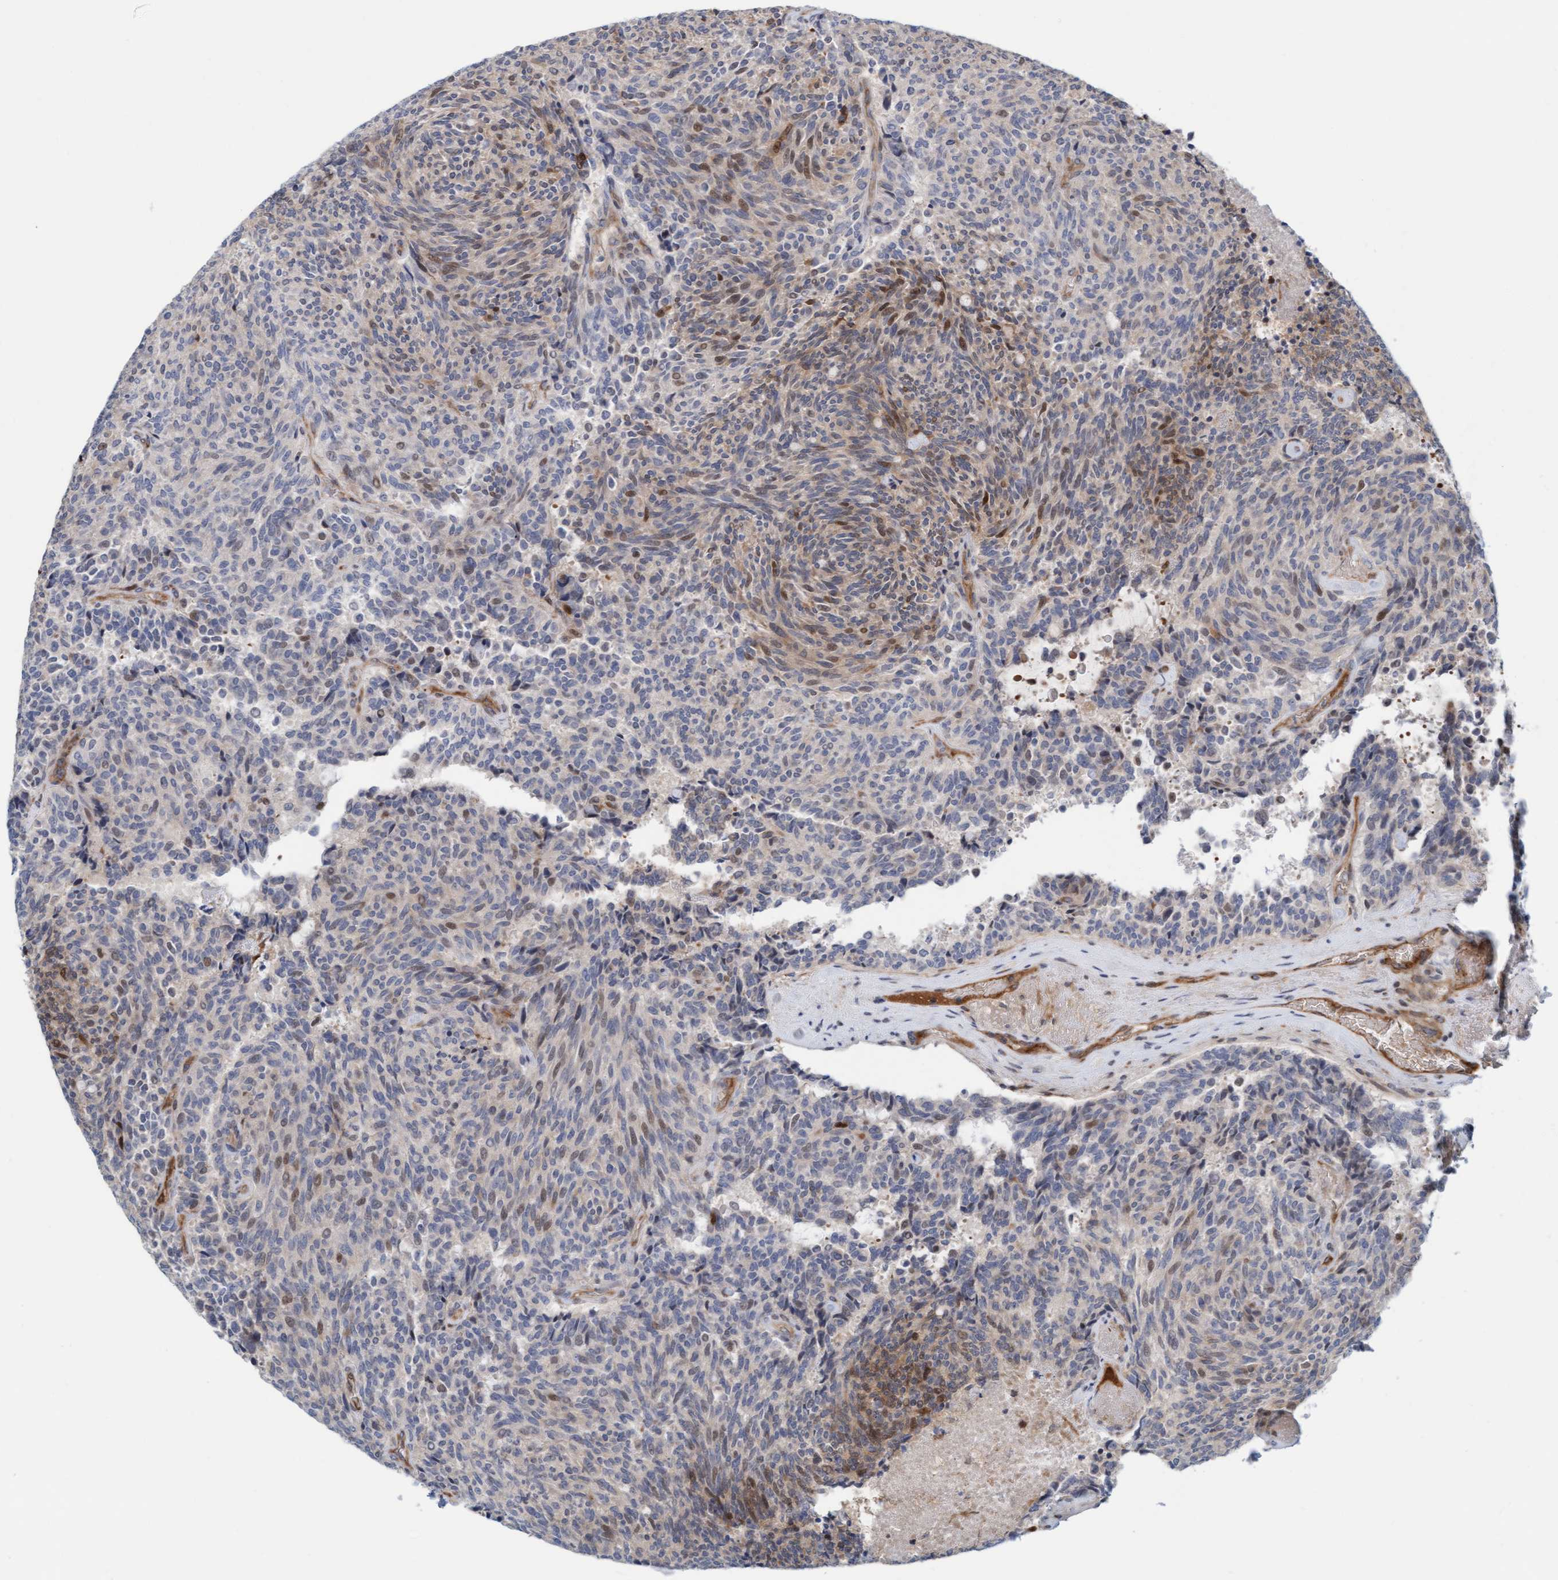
{"staining": {"intensity": "moderate", "quantity": "<25%", "location": "nuclear"}, "tissue": "carcinoid", "cell_type": "Tumor cells", "image_type": "cancer", "snomed": [{"axis": "morphology", "description": "Carcinoid, malignant, NOS"}, {"axis": "topography", "description": "Pancreas"}], "caption": "Protein staining demonstrates moderate nuclear positivity in about <25% of tumor cells in carcinoid (malignant).", "gene": "EIF4EBP1", "patient": {"sex": "female", "age": 54}}